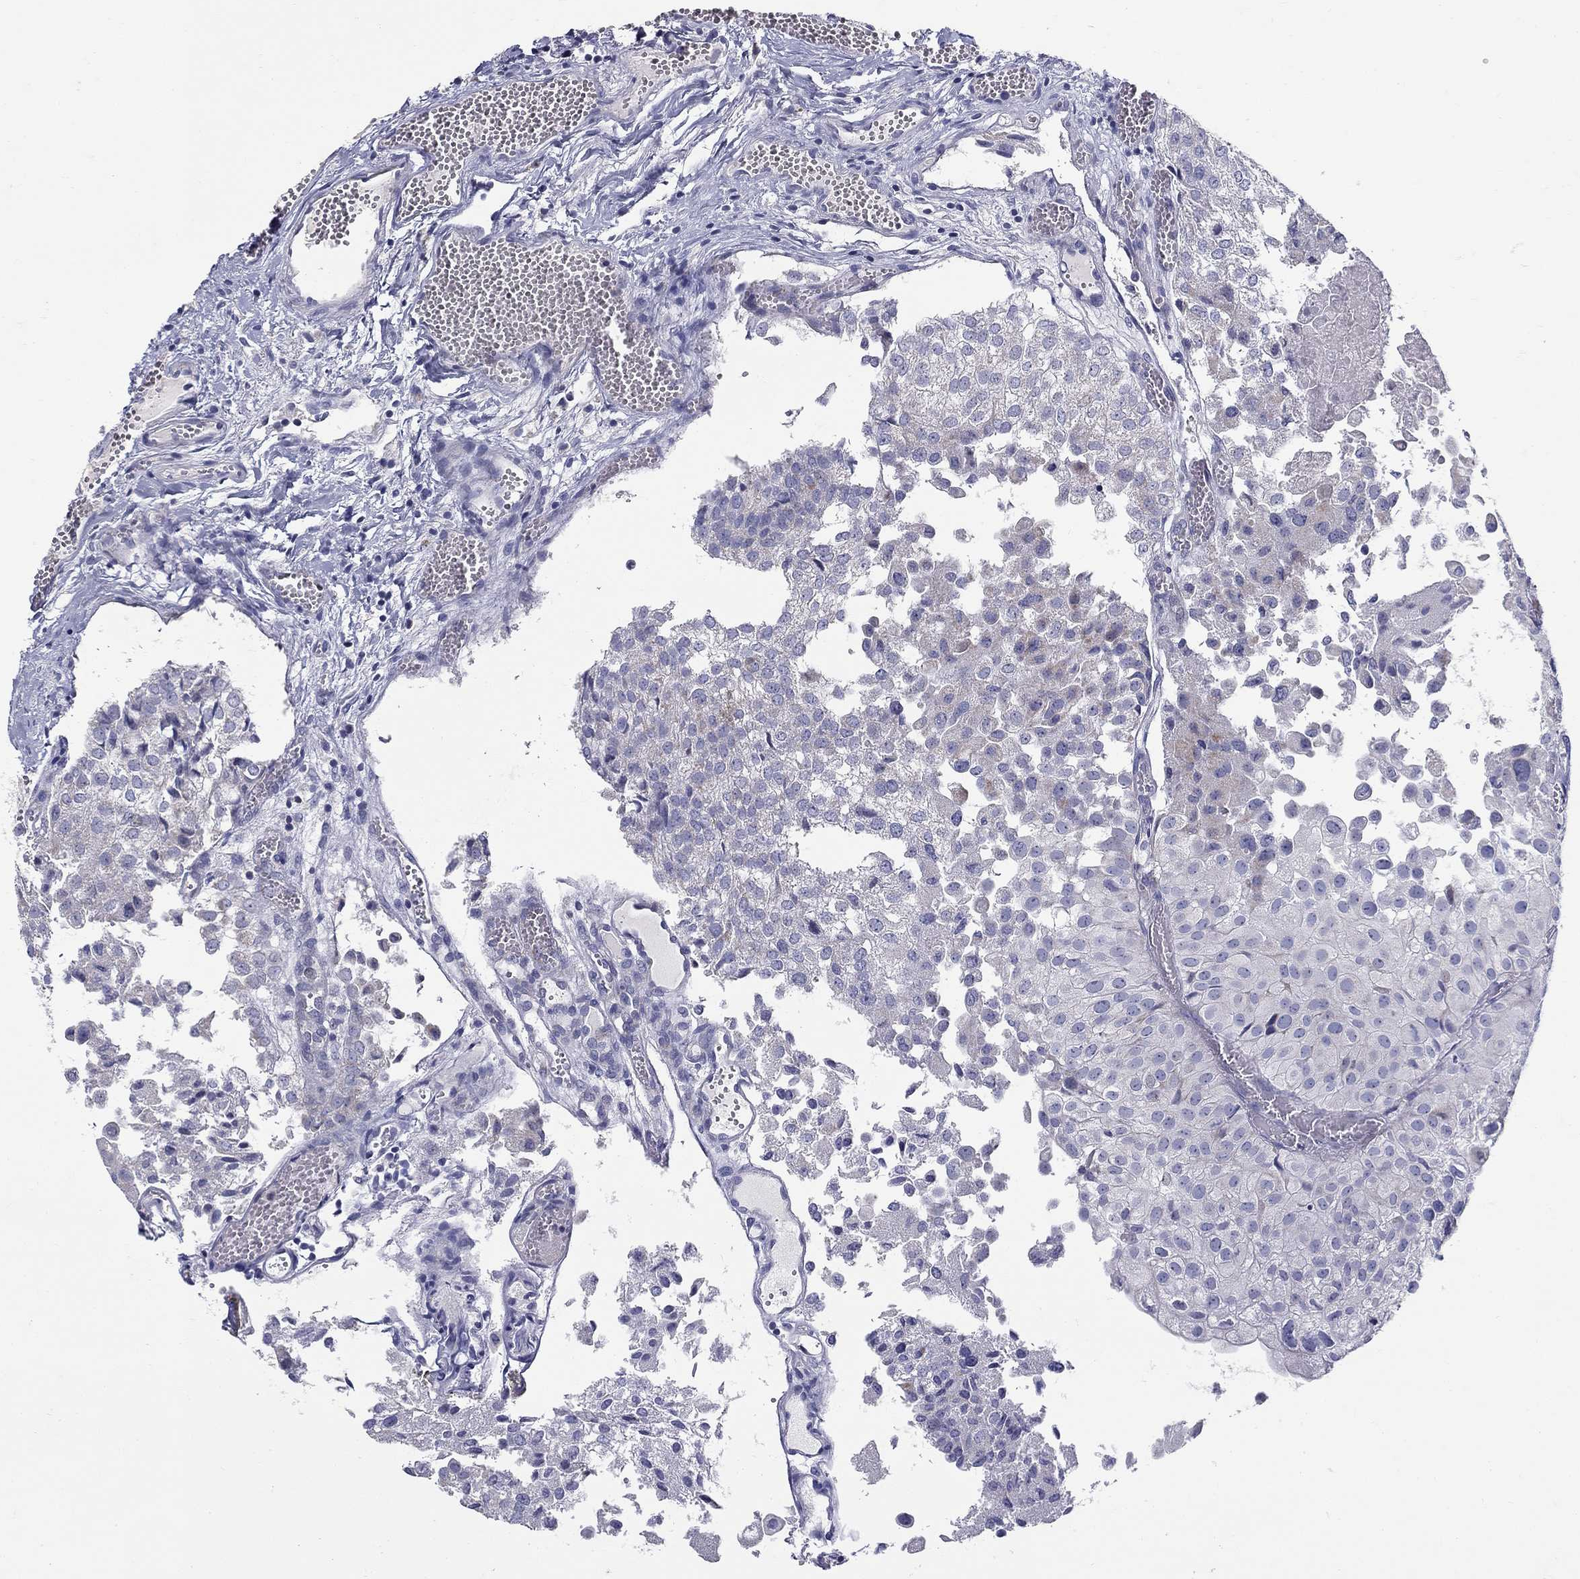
{"staining": {"intensity": "weak", "quantity": "<25%", "location": "cytoplasmic/membranous"}, "tissue": "urothelial cancer", "cell_type": "Tumor cells", "image_type": "cancer", "snomed": [{"axis": "morphology", "description": "Urothelial carcinoma, Low grade"}, {"axis": "topography", "description": "Urinary bladder"}], "caption": "This is a photomicrograph of immunohistochemistry (IHC) staining of low-grade urothelial carcinoma, which shows no expression in tumor cells.", "gene": "HMX2", "patient": {"sex": "female", "age": 78}}